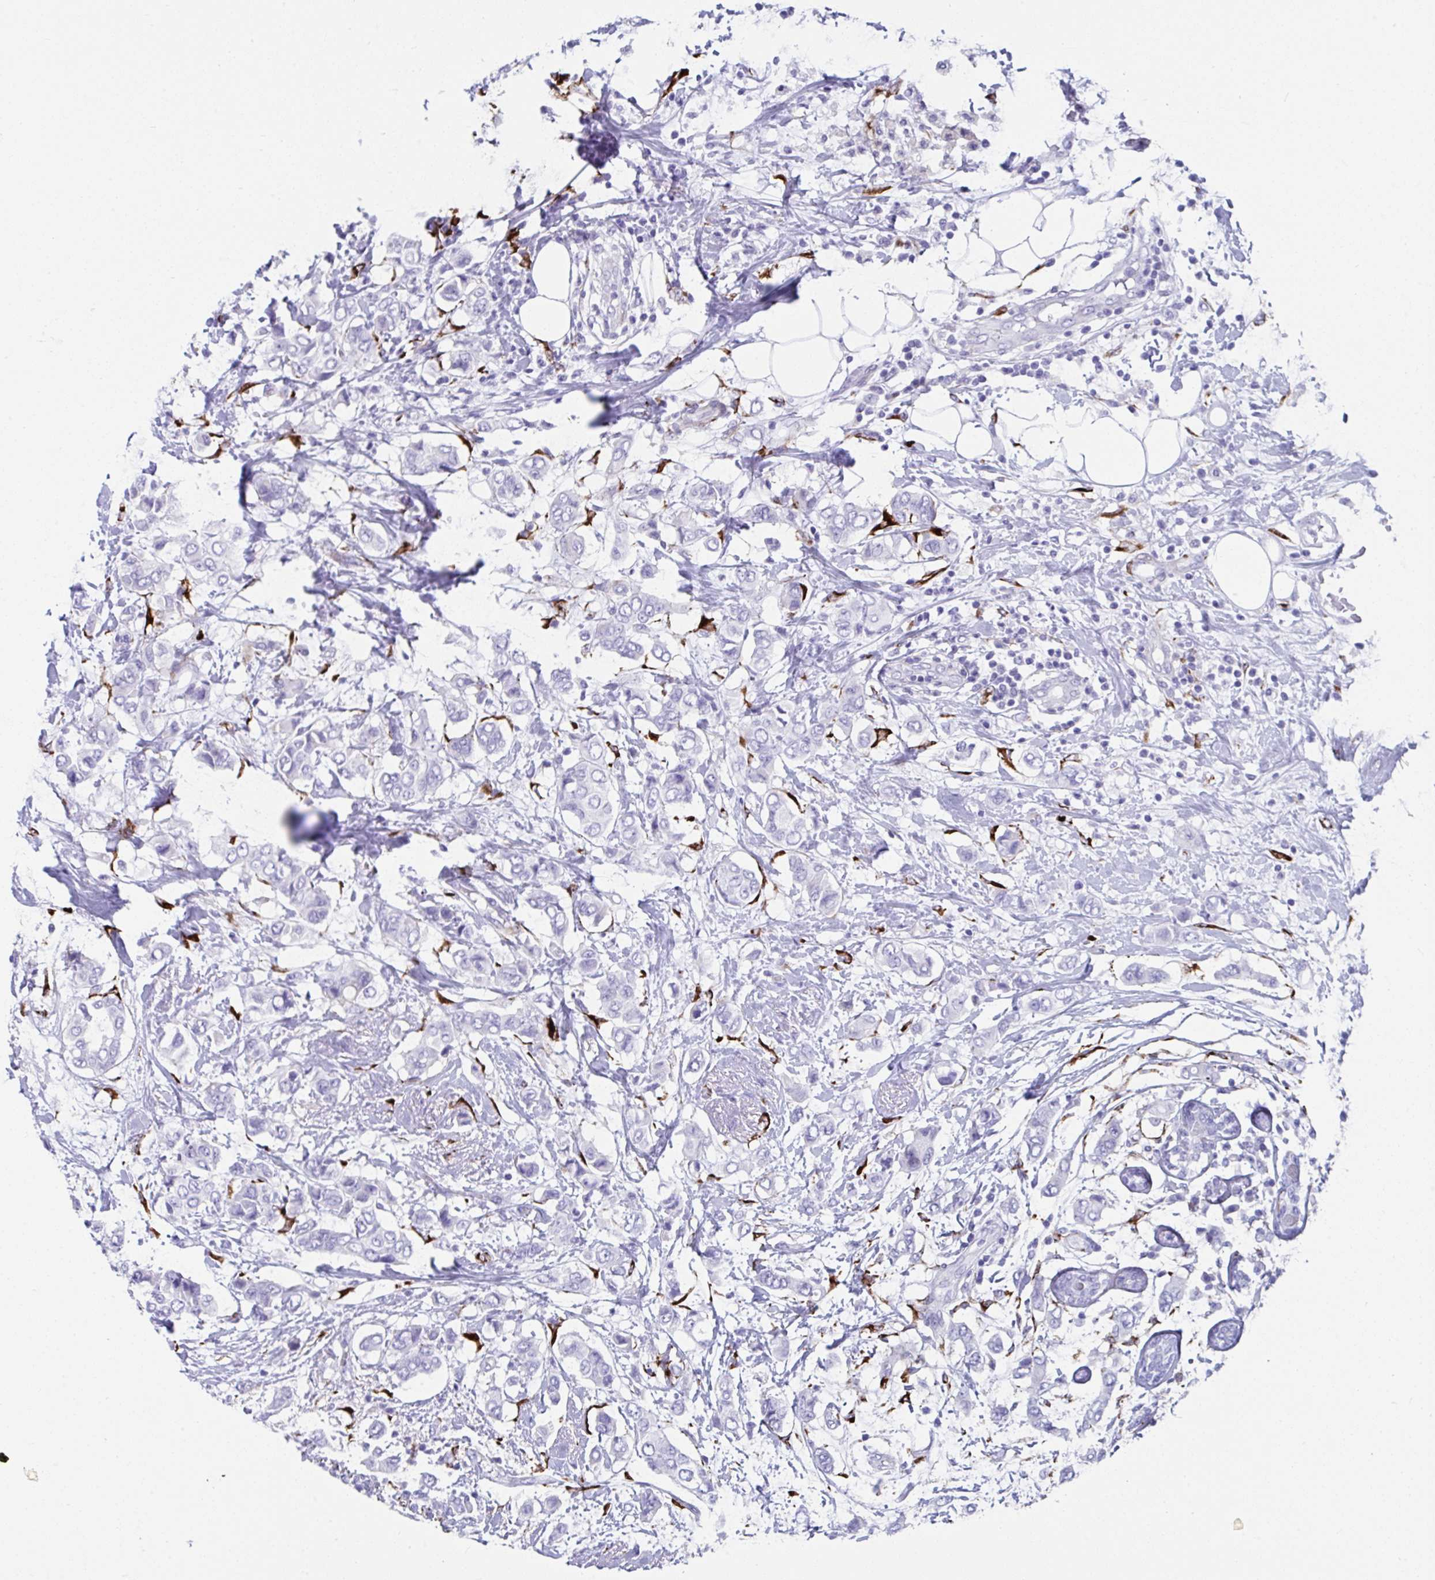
{"staining": {"intensity": "negative", "quantity": "none", "location": "none"}, "tissue": "breast cancer", "cell_type": "Tumor cells", "image_type": "cancer", "snomed": [{"axis": "morphology", "description": "Lobular carcinoma"}, {"axis": "topography", "description": "Breast"}], "caption": "There is no significant staining in tumor cells of breast cancer (lobular carcinoma).", "gene": "GRXCR2", "patient": {"sex": "female", "age": 51}}